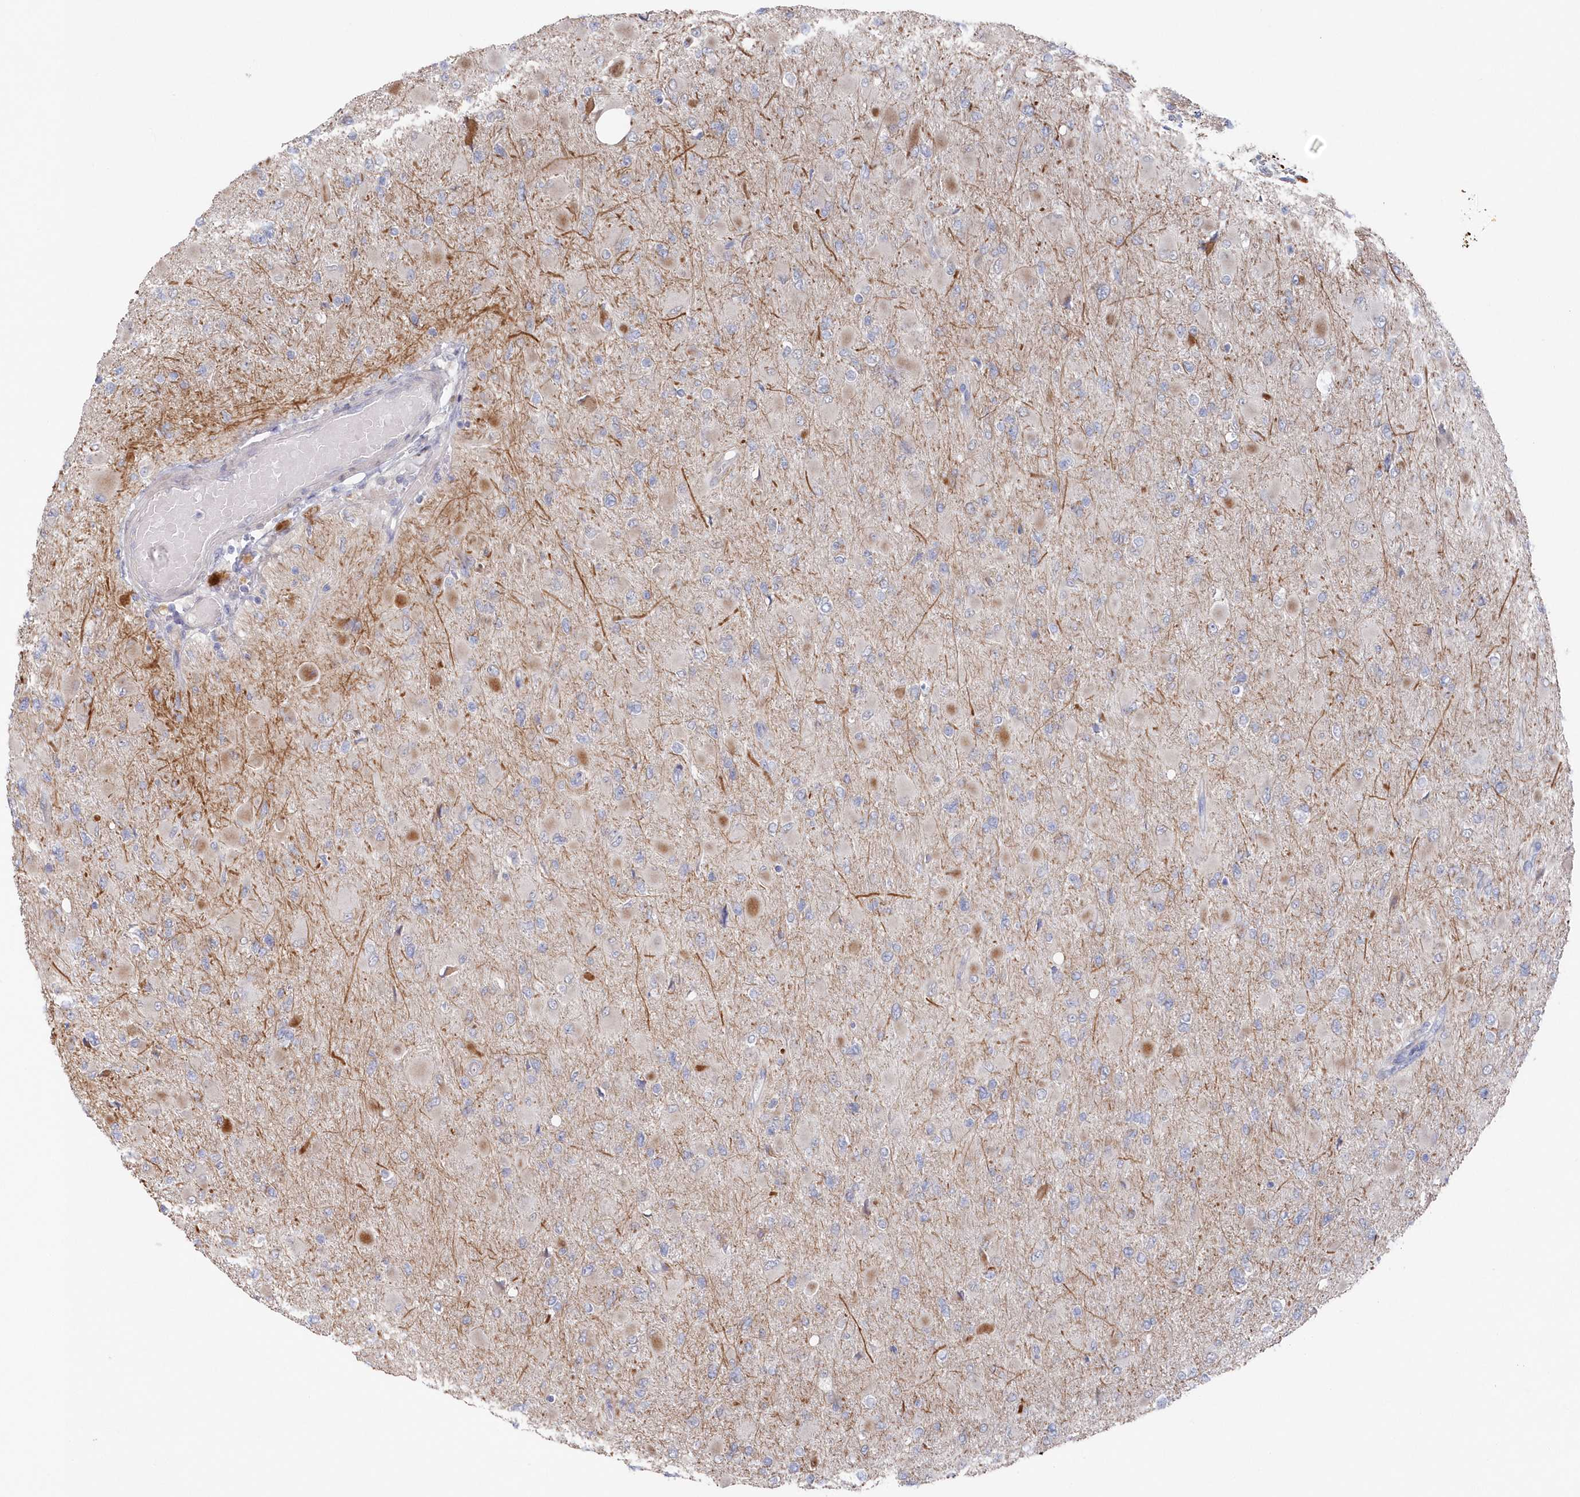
{"staining": {"intensity": "negative", "quantity": "none", "location": "none"}, "tissue": "glioma", "cell_type": "Tumor cells", "image_type": "cancer", "snomed": [{"axis": "morphology", "description": "Glioma, malignant, High grade"}, {"axis": "topography", "description": "Cerebral cortex"}], "caption": "The photomicrograph shows no significant positivity in tumor cells of malignant high-grade glioma. (Immunohistochemistry (ihc), brightfield microscopy, high magnification).", "gene": "KIAA1586", "patient": {"sex": "female", "age": 36}}